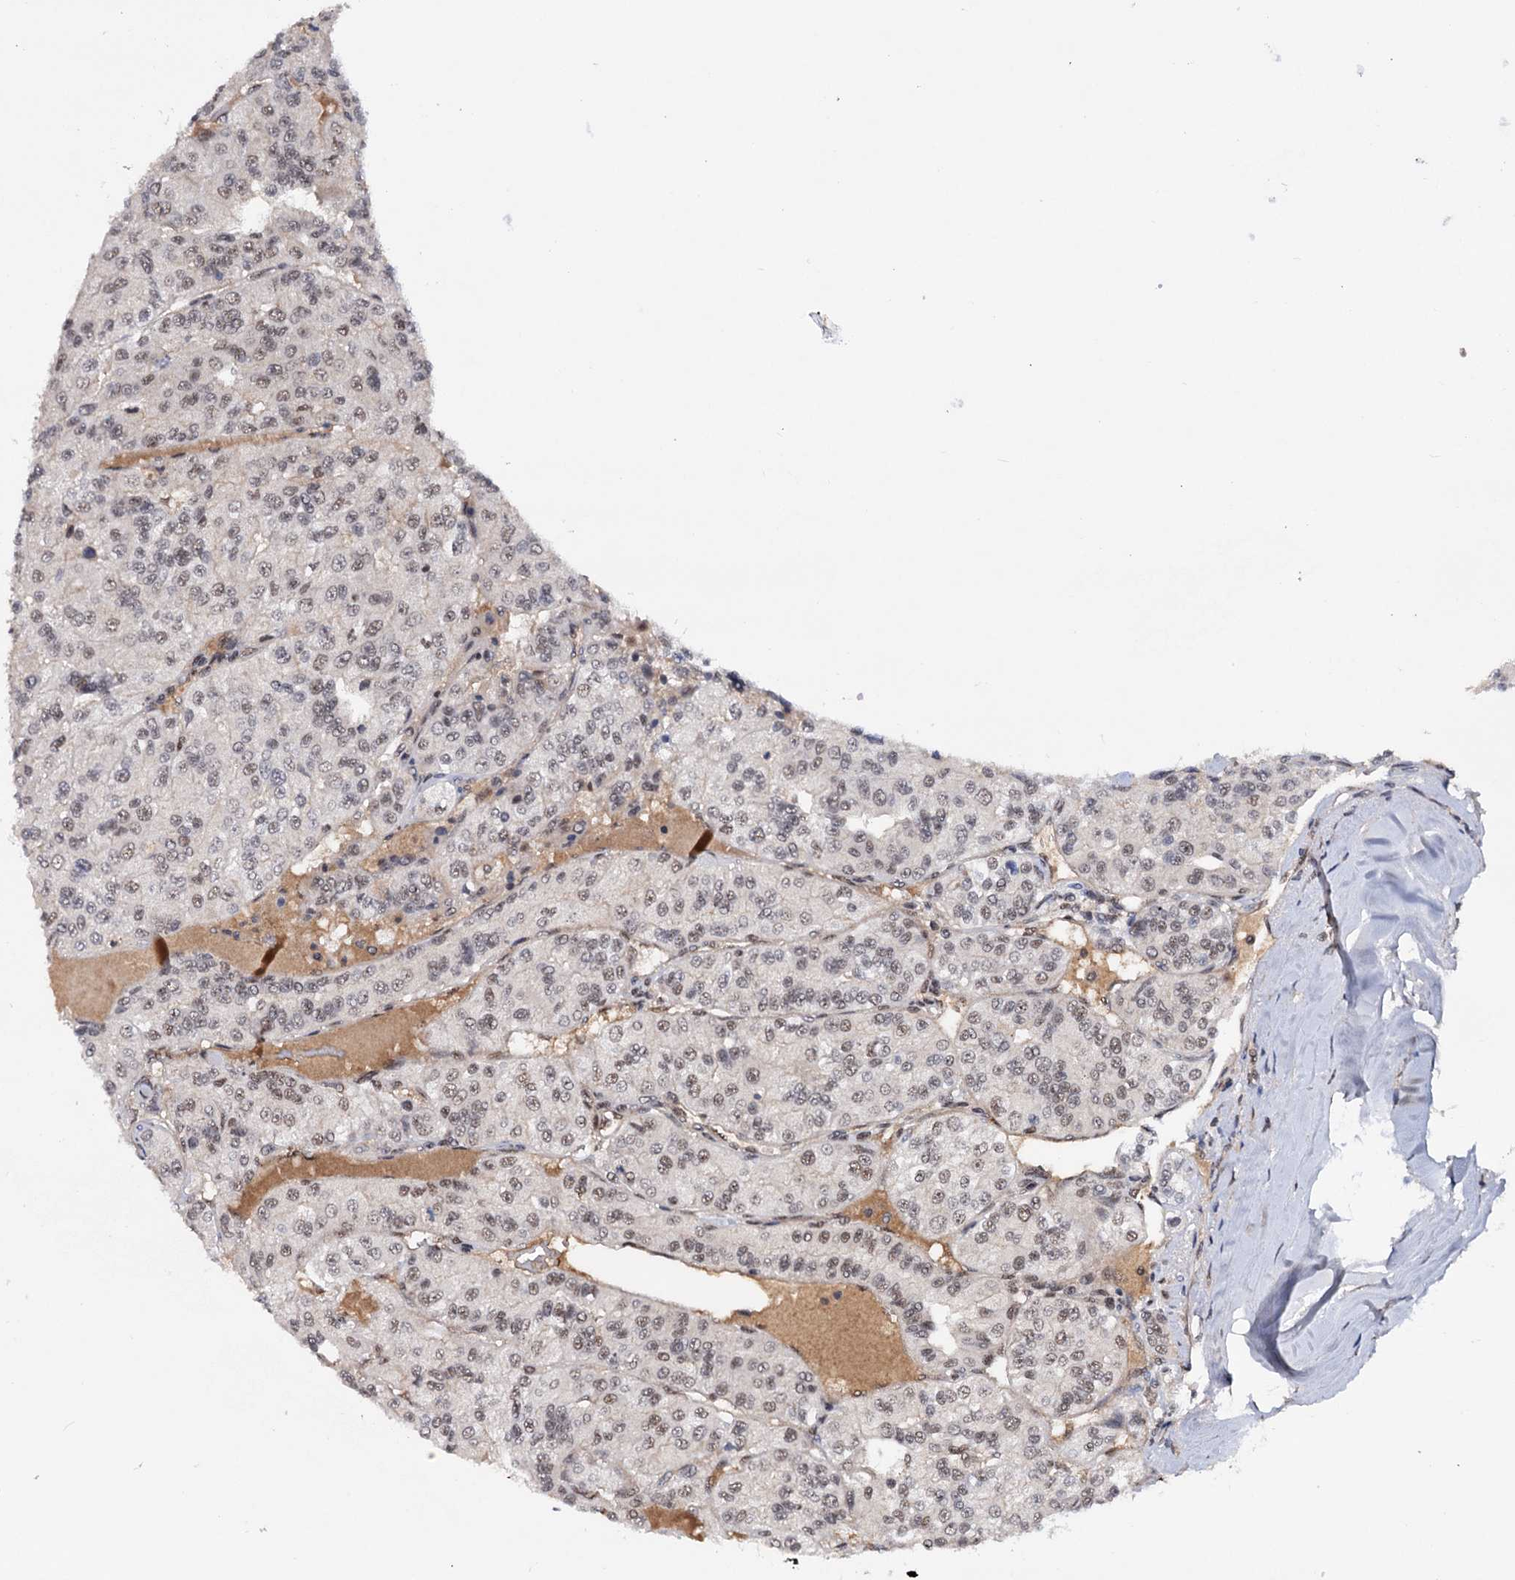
{"staining": {"intensity": "moderate", "quantity": "<25%", "location": "nuclear"}, "tissue": "renal cancer", "cell_type": "Tumor cells", "image_type": "cancer", "snomed": [{"axis": "morphology", "description": "Adenocarcinoma, NOS"}, {"axis": "topography", "description": "Kidney"}], "caption": "The histopathology image demonstrates a brown stain indicating the presence of a protein in the nuclear of tumor cells in renal adenocarcinoma. (DAB (3,3'-diaminobenzidine) IHC, brown staining for protein, blue staining for nuclei).", "gene": "TBC1D12", "patient": {"sex": "female", "age": 63}}